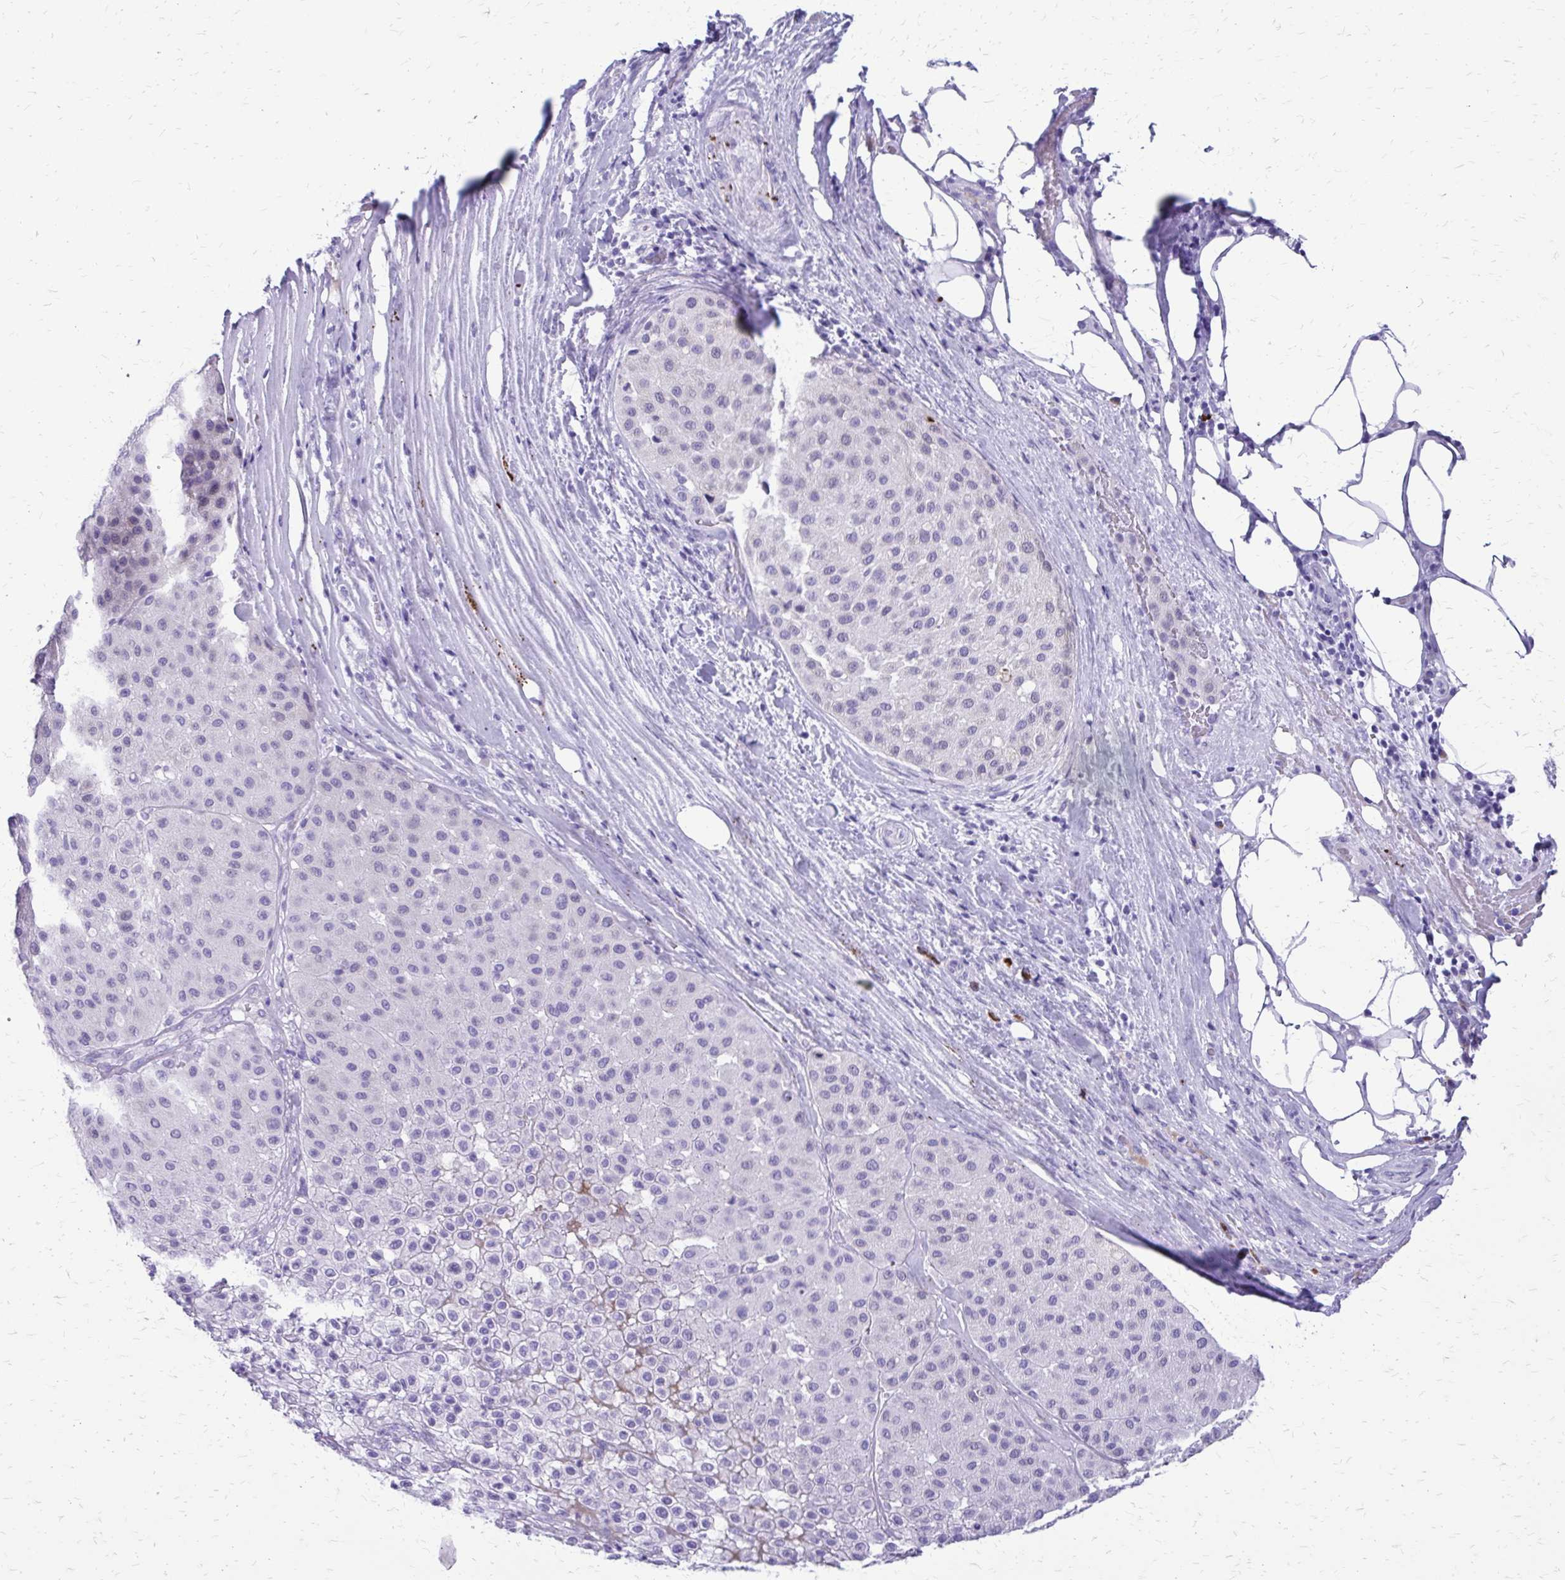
{"staining": {"intensity": "negative", "quantity": "none", "location": "none"}, "tissue": "melanoma", "cell_type": "Tumor cells", "image_type": "cancer", "snomed": [{"axis": "morphology", "description": "Malignant melanoma, Metastatic site"}, {"axis": "topography", "description": "Smooth muscle"}], "caption": "A high-resolution image shows IHC staining of malignant melanoma (metastatic site), which exhibits no significant staining in tumor cells.", "gene": "SATL1", "patient": {"sex": "male", "age": 41}}